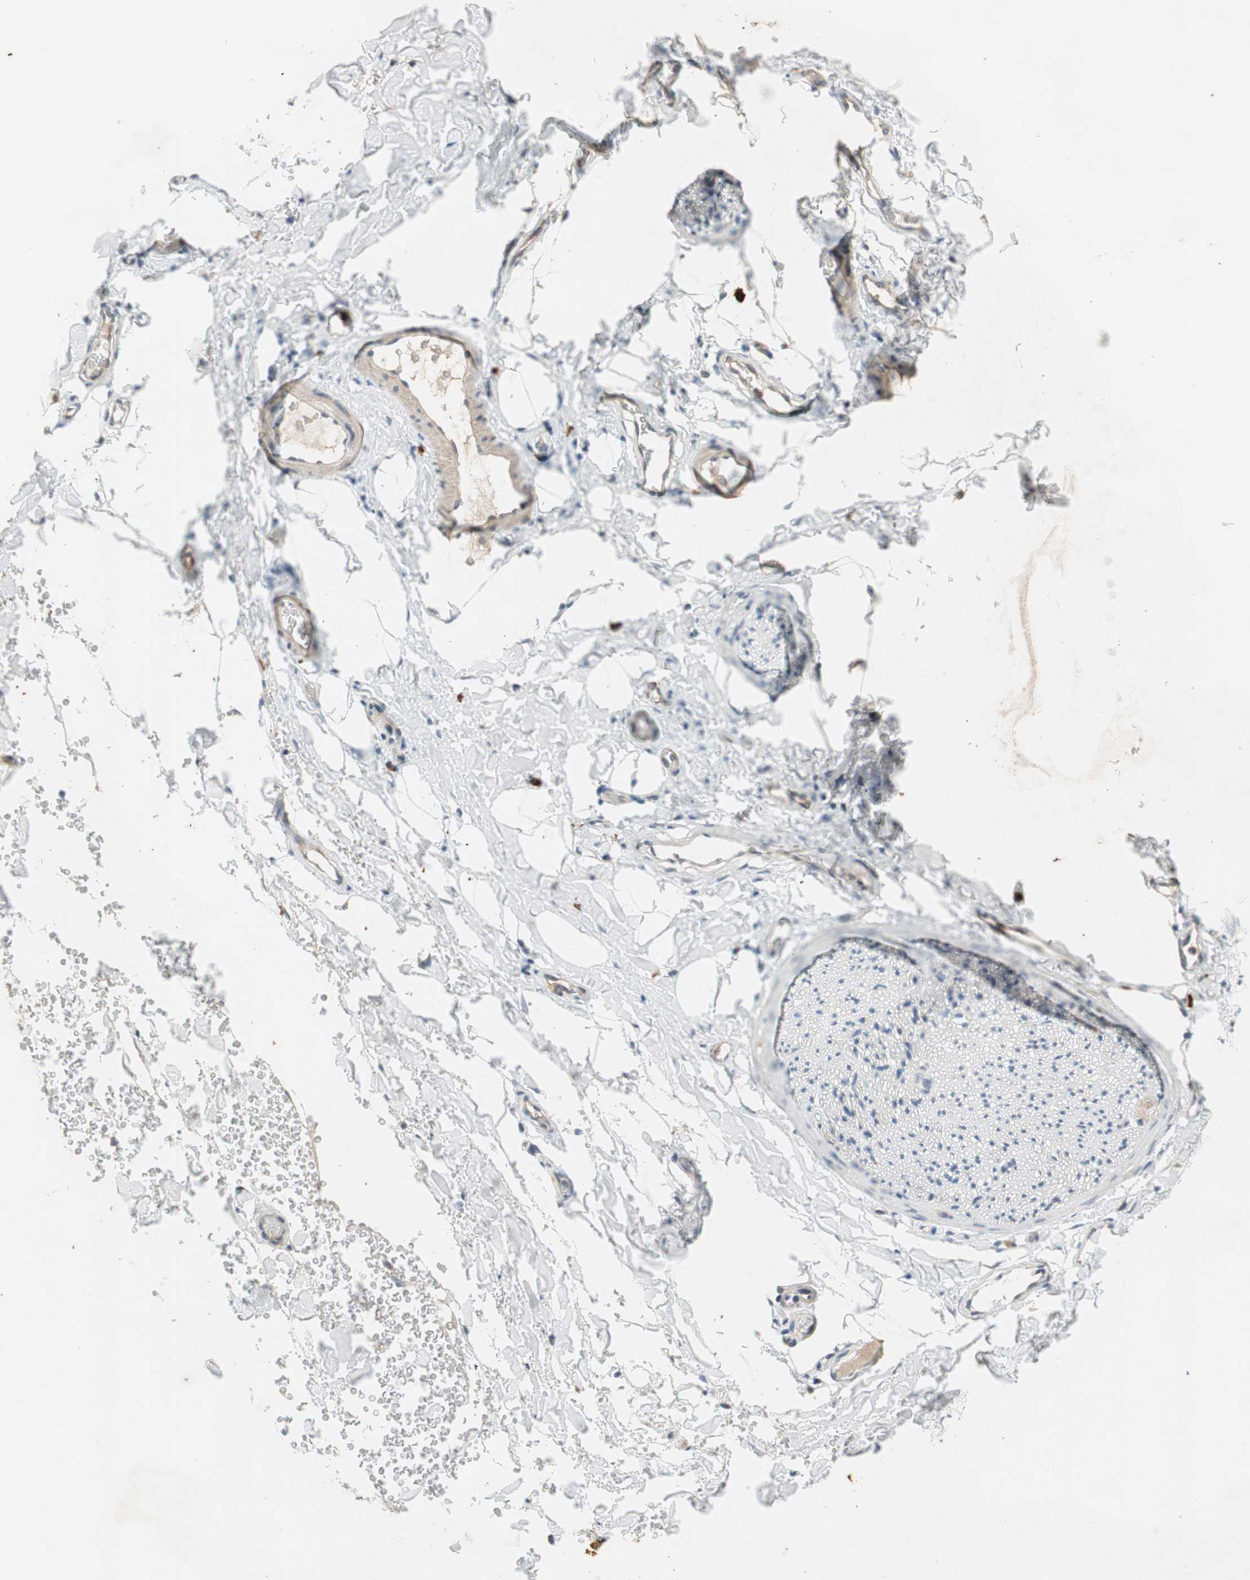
{"staining": {"intensity": "negative", "quantity": "none", "location": "none"}, "tissue": "adipose tissue", "cell_type": "Adipocytes", "image_type": "normal", "snomed": [{"axis": "morphology", "description": "Normal tissue, NOS"}, {"axis": "morphology", "description": "Carcinoma, NOS"}, {"axis": "topography", "description": "Pancreas"}, {"axis": "topography", "description": "Peripheral nerve tissue"}], "caption": "An image of human adipose tissue is negative for staining in adipocytes. (Immunohistochemistry (ihc), brightfield microscopy, high magnification).", "gene": "PDZK1", "patient": {"sex": "female", "age": 29}}